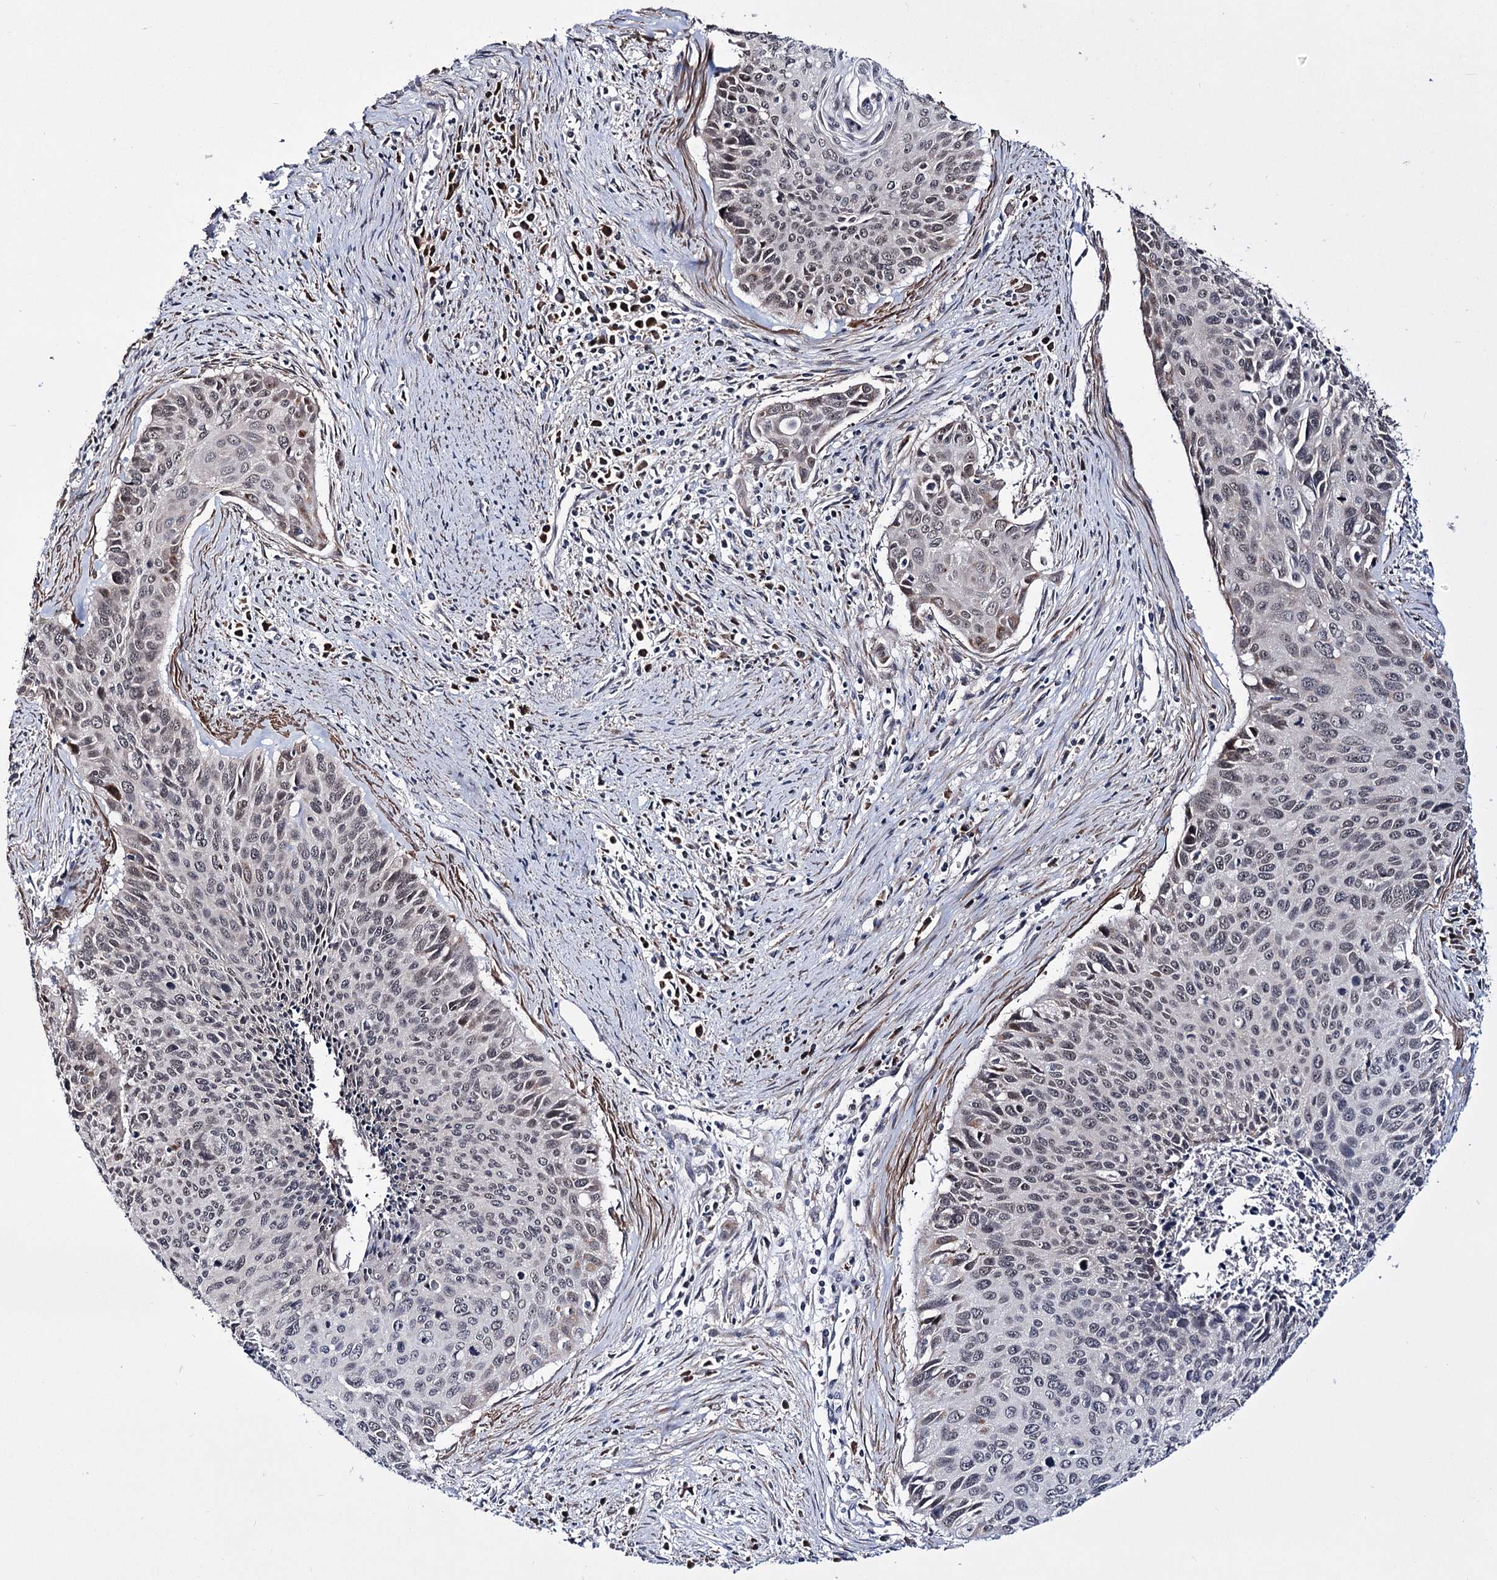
{"staining": {"intensity": "moderate", "quantity": "<25%", "location": "nuclear"}, "tissue": "cervical cancer", "cell_type": "Tumor cells", "image_type": "cancer", "snomed": [{"axis": "morphology", "description": "Squamous cell carcinoma, NOS"}, {"axis": "topography", "description": "Cervix"}], "caption": "A brown stain shows moderate nuclear staining of a protein in human squamous cell carcinoma (cervical) tumor cells. The staining was performed using DAB (3,3'-diaminobenzidine) to visualize the protein expression in brown, while the nuclei were stained in blue with hematoxylin (Magnification: 20x).", "gene": "PPRC1", "patient": {"sex": "female", "age": 55}}